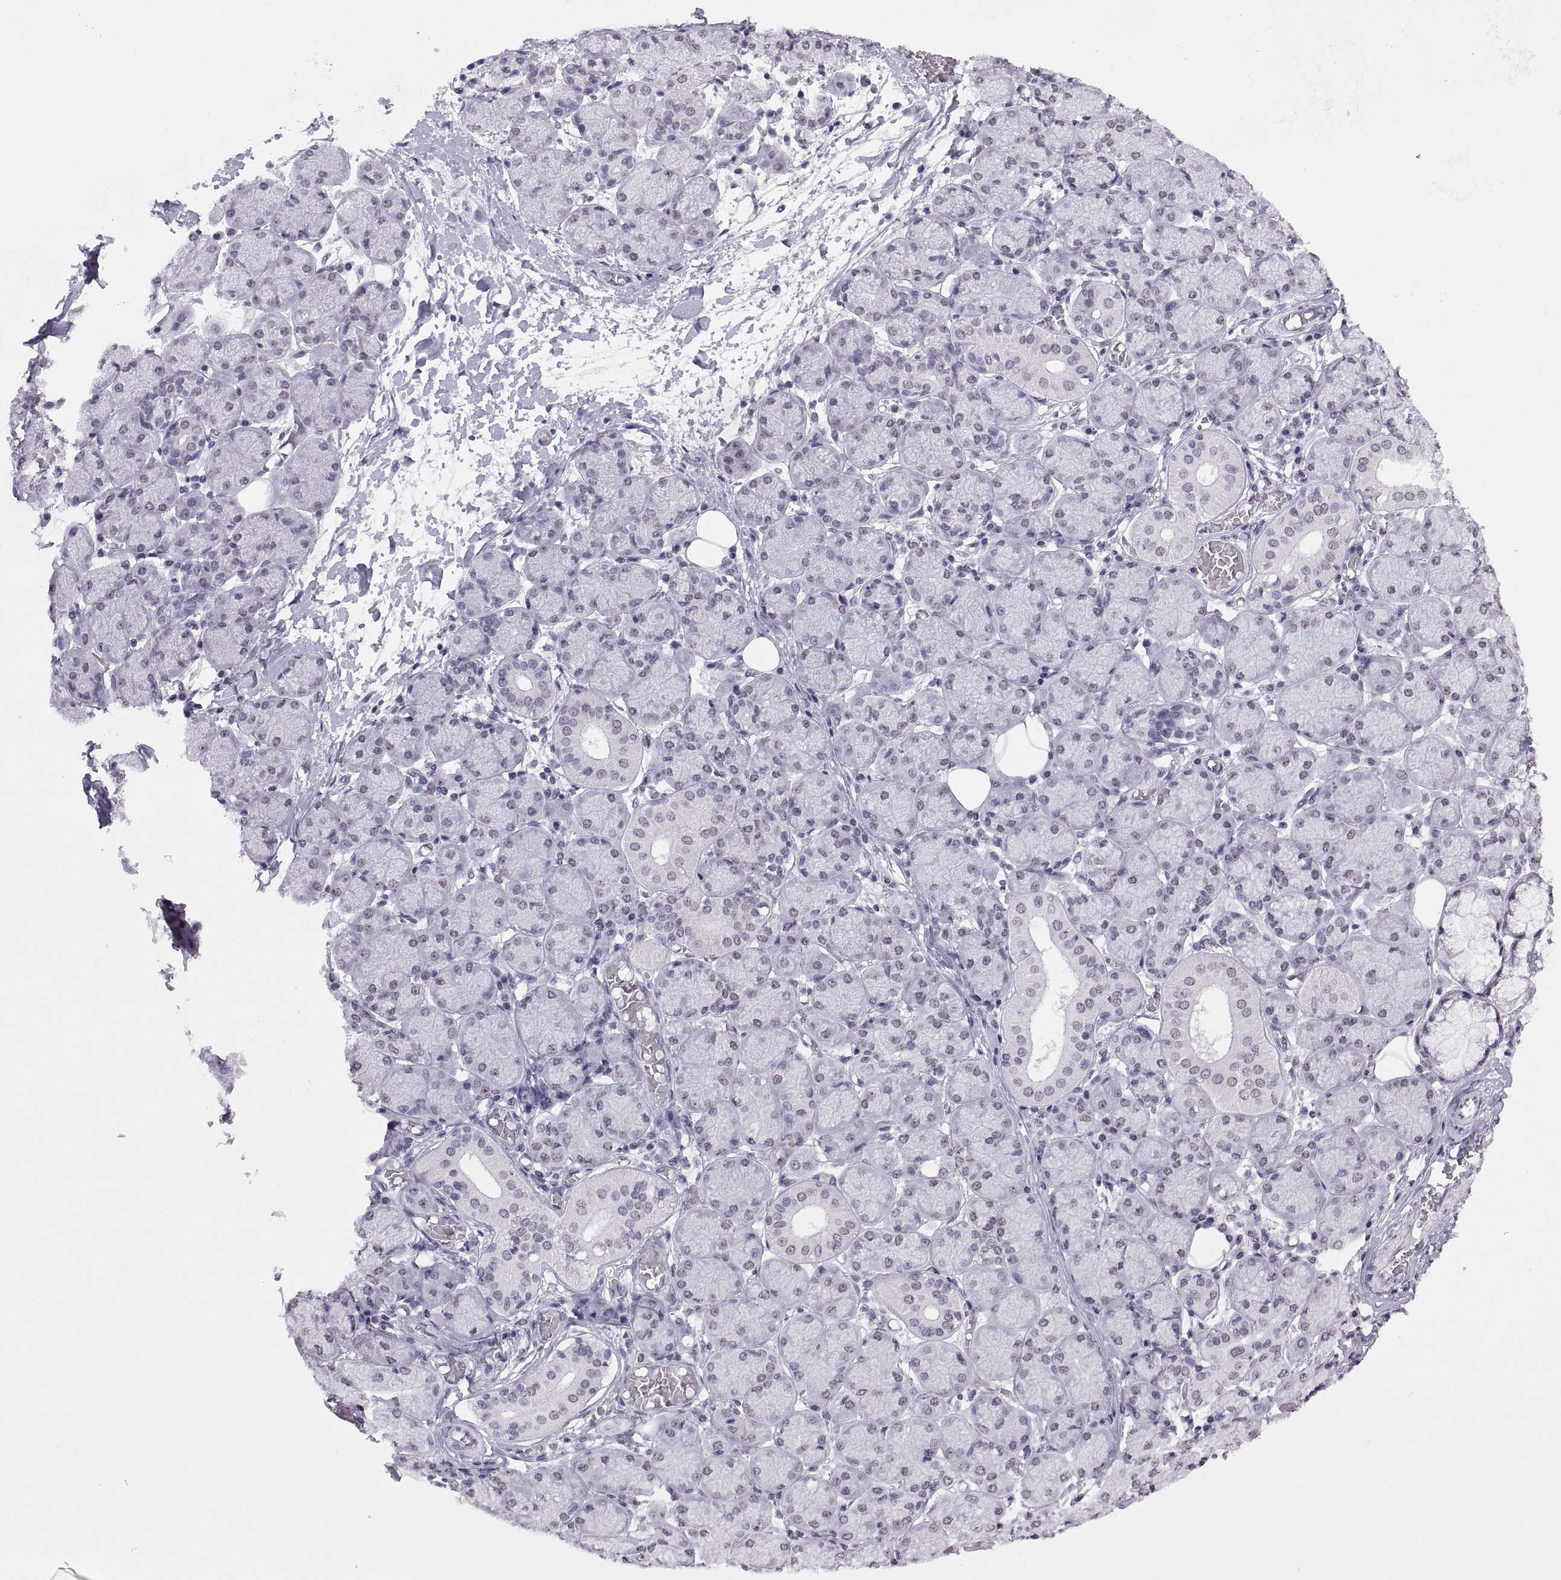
{"staining": {"intensity": "negative", "quantity": "none", "location": "none"}, "tissue": "salivary gland", "cell_type": "Glandular cells", "image_type": "normal", "snomed": [{"axis": "morphology", "description": "Normal tissue, NOS"}, {"axis": "topography", "description": "Salivary gland"}, {"axis": "topography", "description": "Peripheral nerve tissue"}], "caption": "High magnification brightfield microscopy of unremarkable salivary gland stained with DAB (3,3'-diaminobenzidine) (brown) and counterstained with hematoxylin (blue): glandular cells show no significant expression. (Stains: DAB IHC with hematoxylin counter stain, Microscopy: brightfield microscopy at high magnification).", "gene": "CARTPT", "patient": {"sex": "female", "age": 24}}